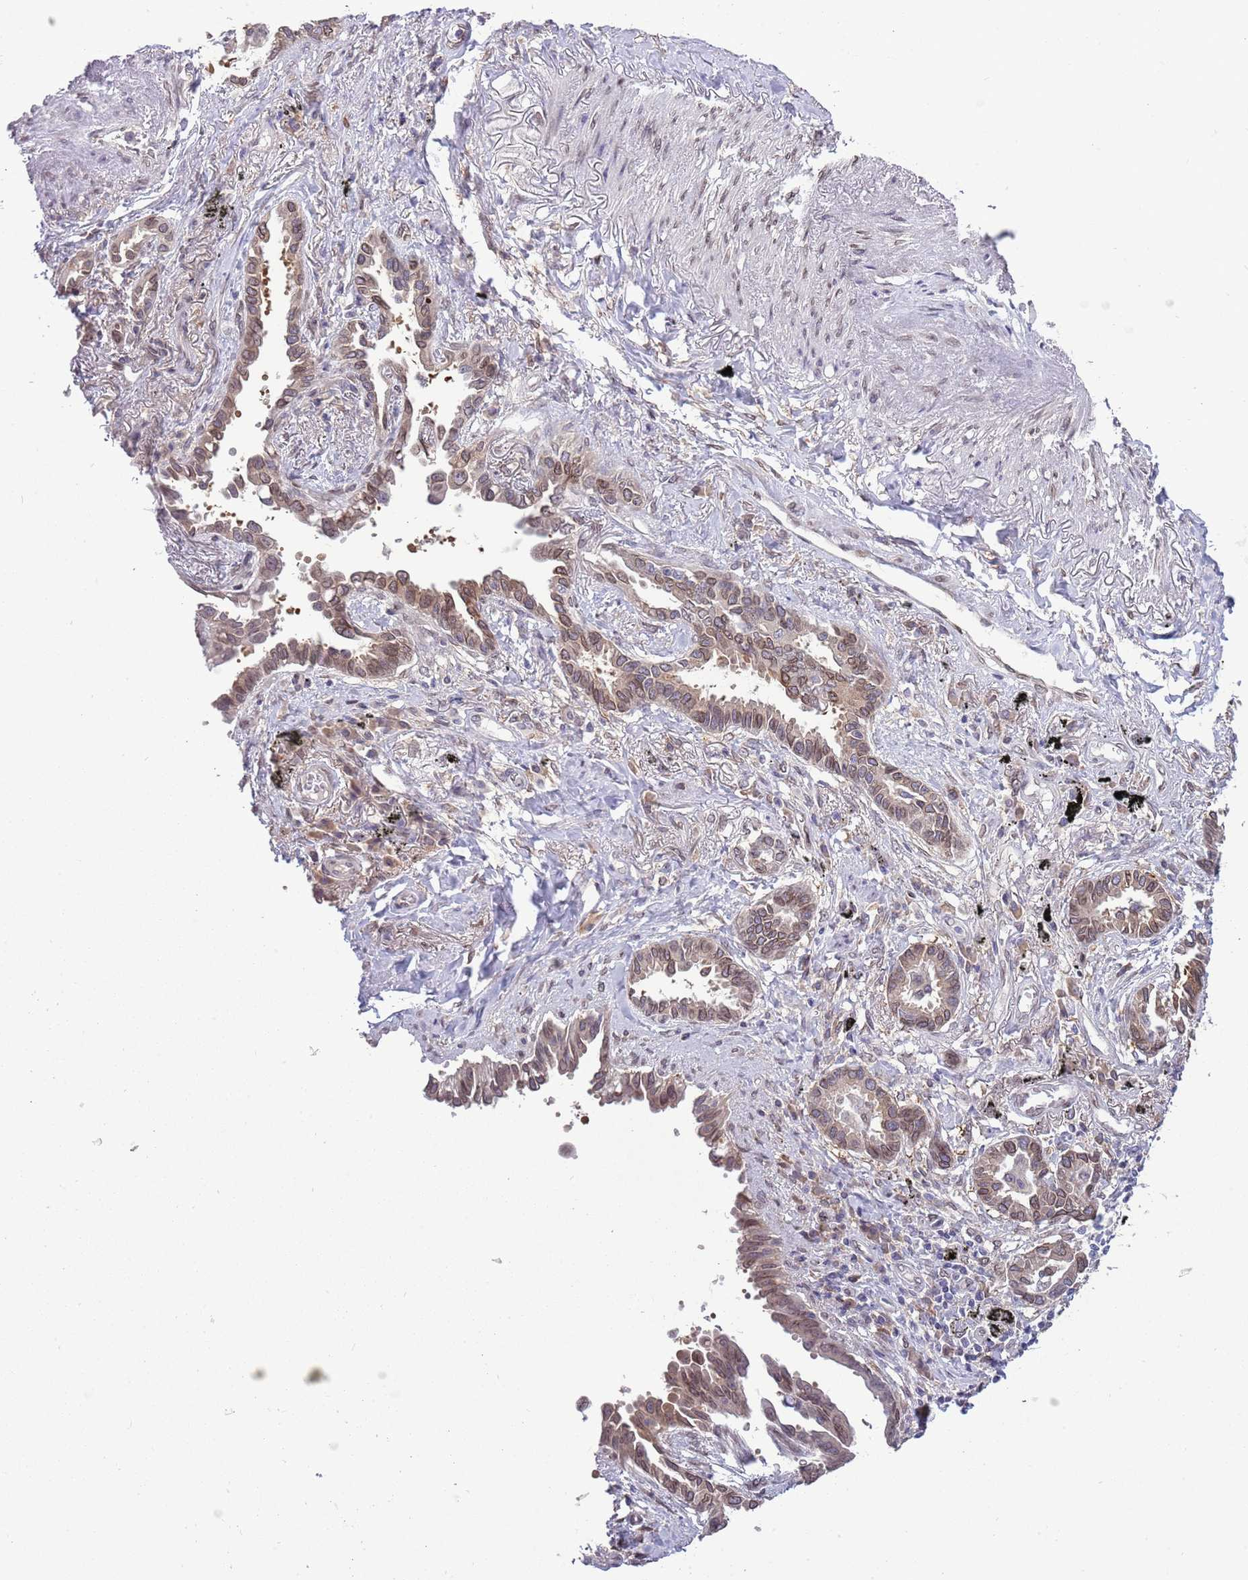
{"staining": {"intensity": "weak", "quantity": ">75%", "location": "cytoplasmic/membranous,nuclear"}, "tissue": "lung cancer", "cell_type": "Tumor cells", "image_type": "cancer", "snomed": [{"axis": "morphology", "description": "Adenocarcinoma, NOS"}, {"axis": "topography", "description": "Lung"}], "caption": "A photomicrograph showing weak cytoplasmic/membranous and nuclear staining in about >75% of tumor cells in lung cancer (adenocarcinoma), as visualized by brown immunohistochemical staining.", "gene": "ZNF665", "patient": {"sex": "male", "age": 67}}